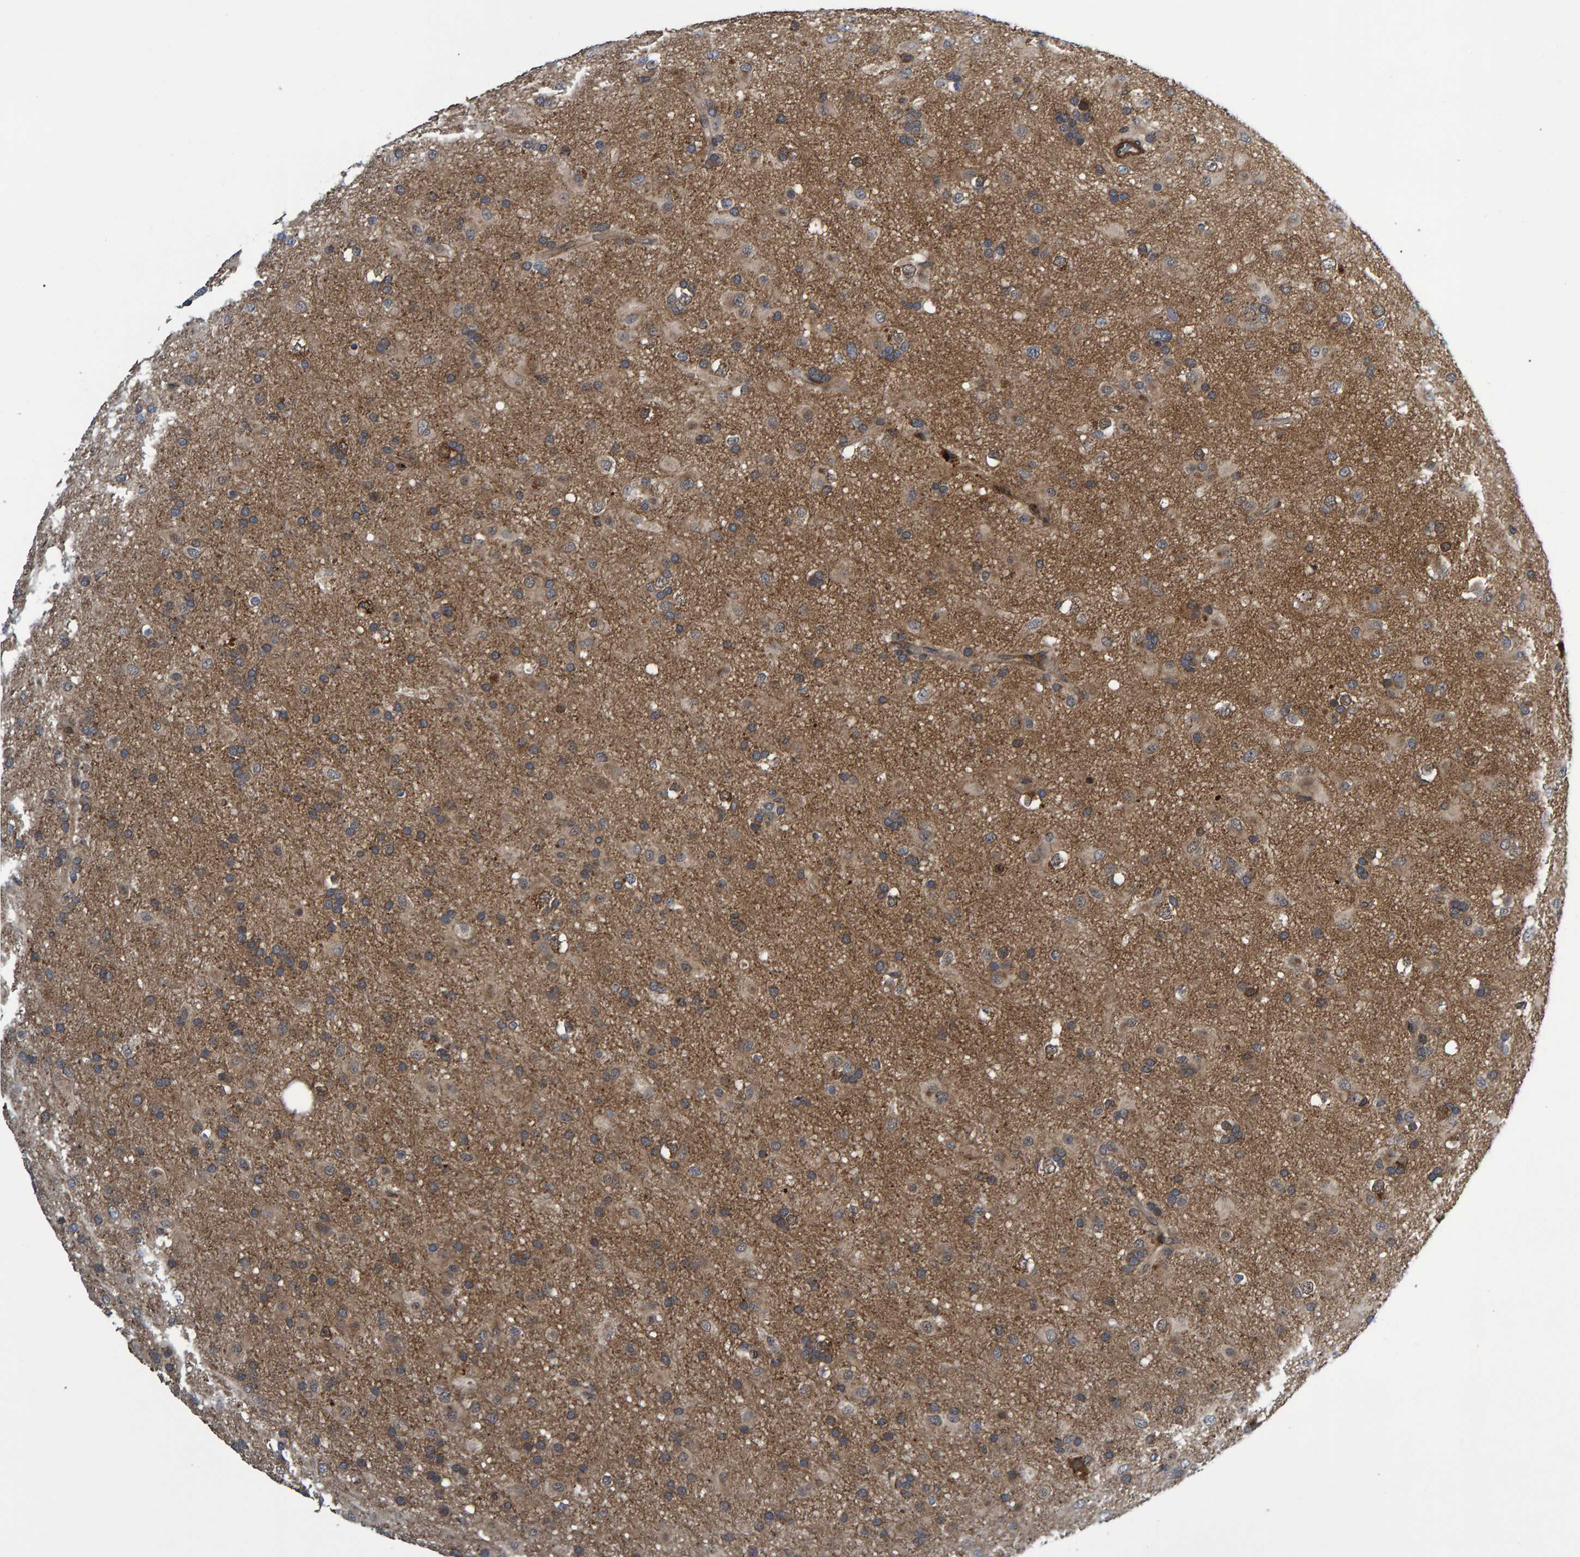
{"staining": {"intensity": "moderate", "quantity": ">75%", "location": "cytoplasmic/membranous"}, "tissue": "glioma", "cell_type": "Tumor cells", "image_type": "cancer", "snomed": [{"axis": "morphology", "description": "Glioma, malignant, Low grade"}, {"axis": "topography", "description": "Brain"}], "caption": "Brown immunohistochemical staining in human glioma shows moderate cytoplasmic/membranous staining in about >75% of tumor cells.", "gene": "ATP6V1H", "patient": {"sex": "male", "age": 65}}